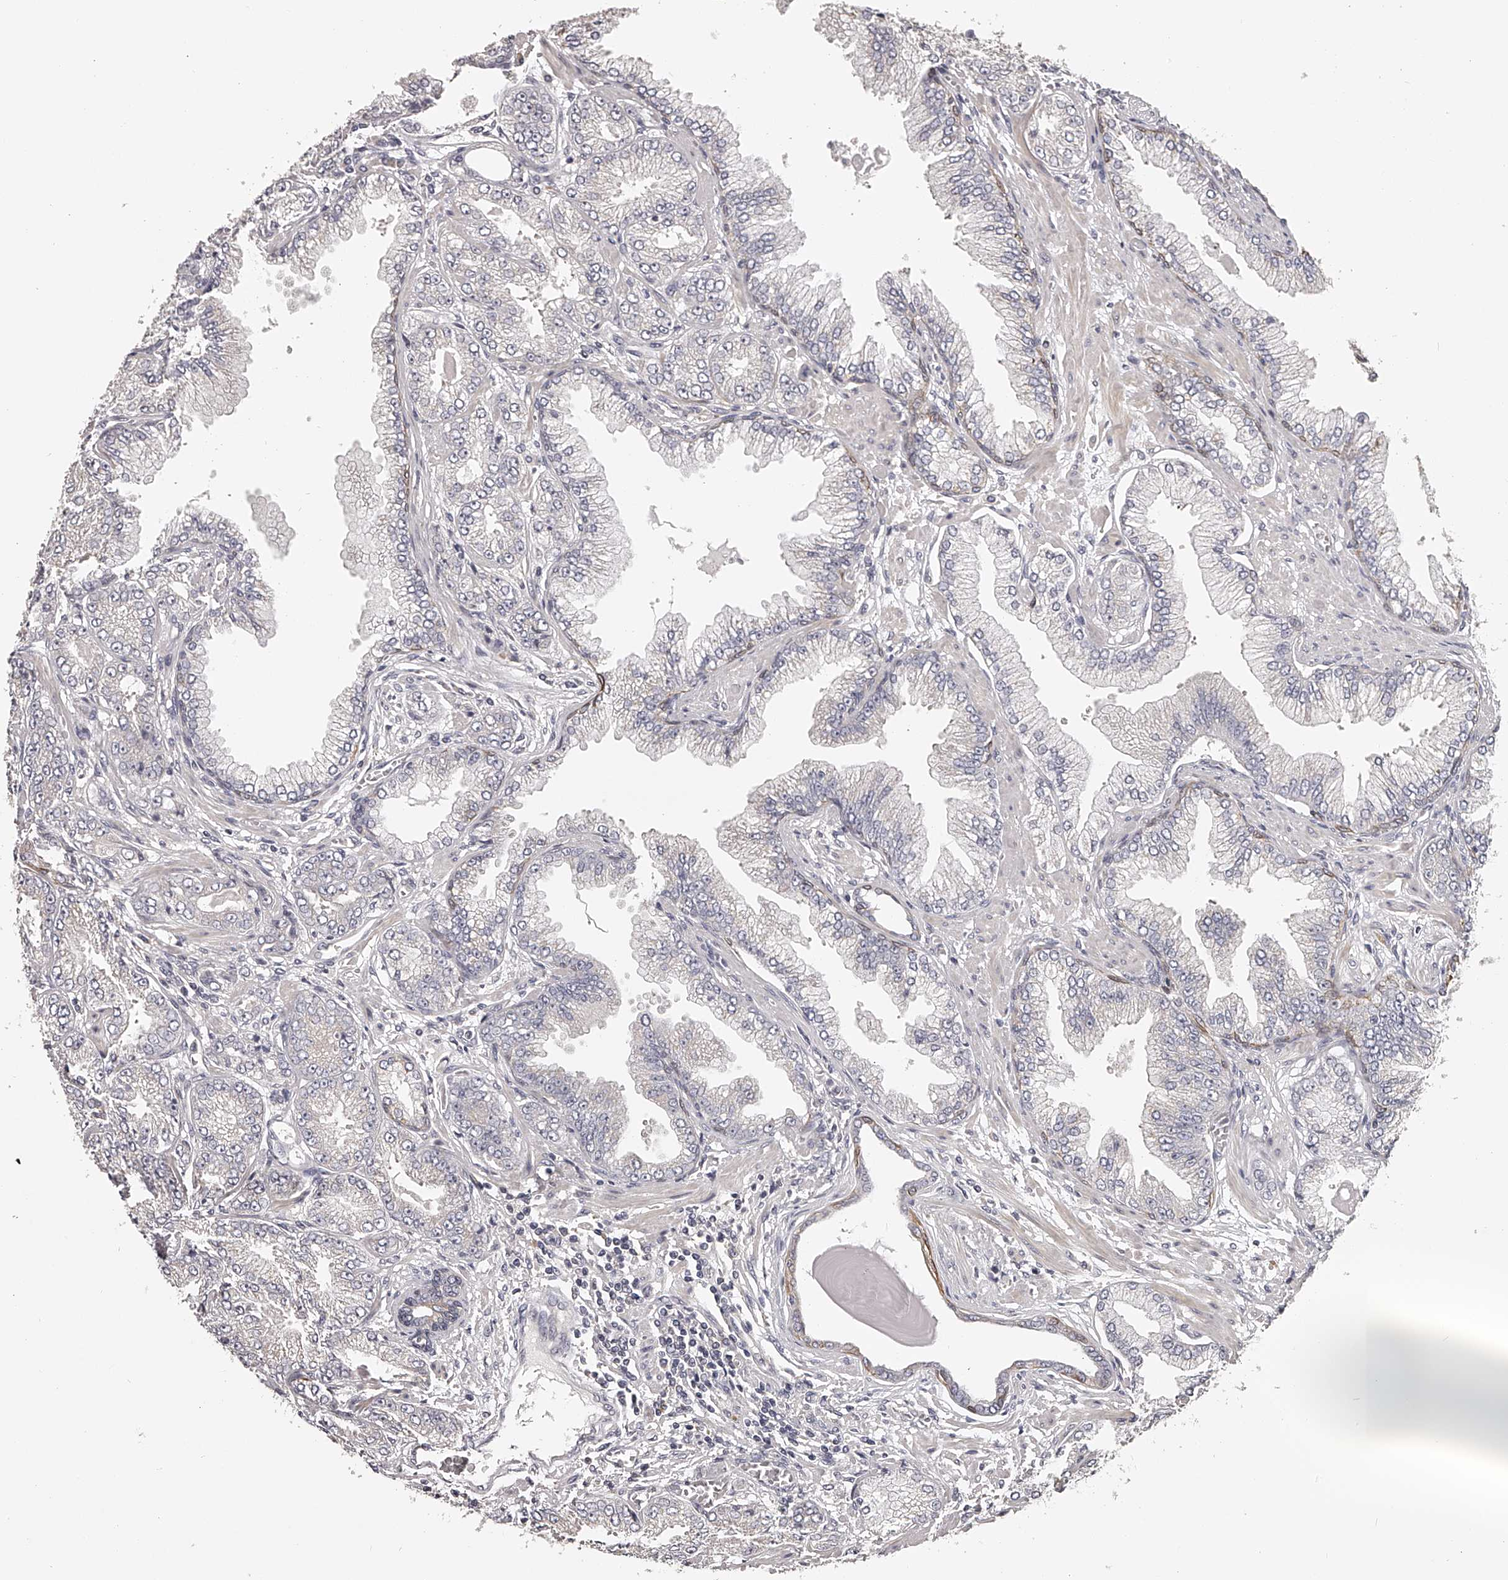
{"staining": {"intensity": "negative", "quantity": "none", "location": "none"}, "tissue": "prostate cancer", "cell_type": "Tumor cells", "image_type": "cancer", "snomed": [{"axis": "morphology", "description": "Adenocarcinoma, High grade"}, {"axis": "topography", "description": "Prostate"}], "caption": "Prostate cancer stained for a protein using immunohistochemistry exhibits no staining tumor cells.", "gene": "TNN", "patient": {"sex": "male", "age": 71}}